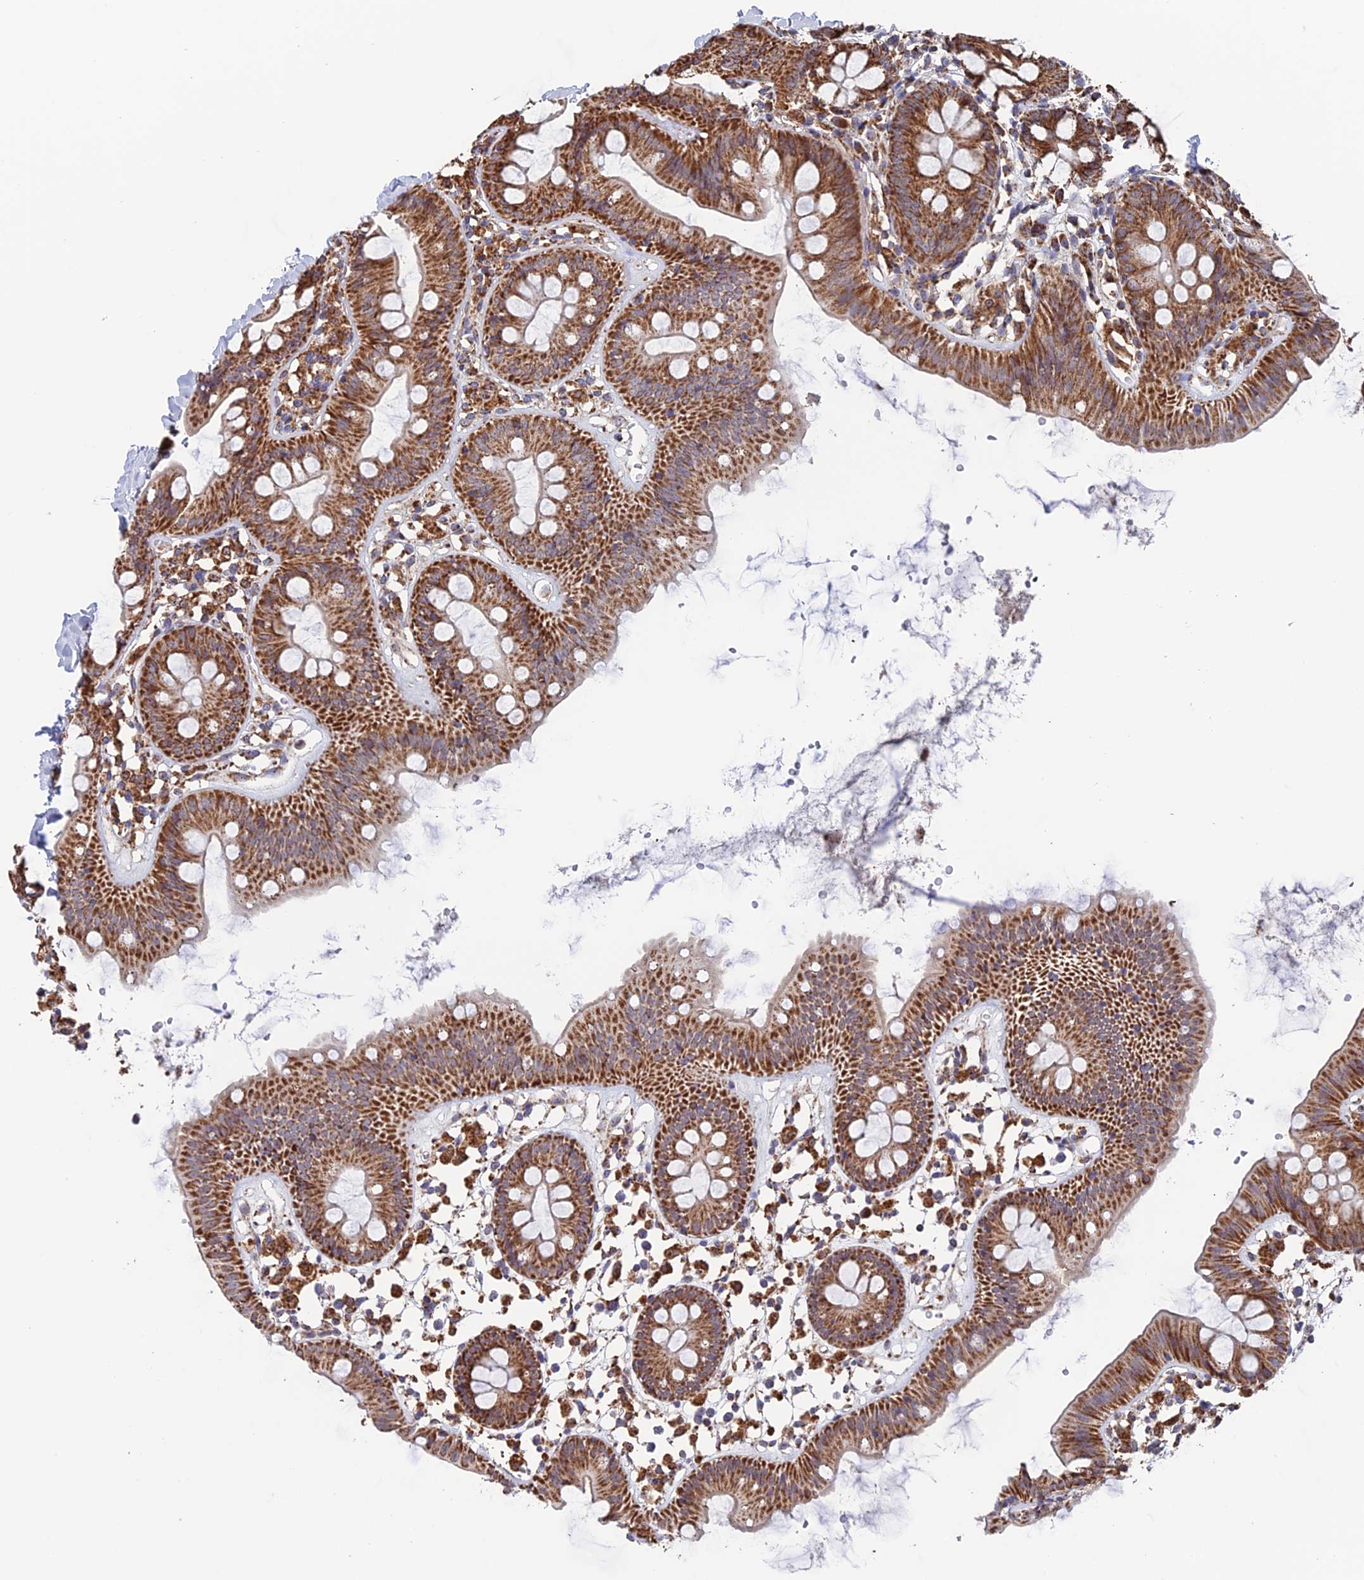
{"staining": {"intensity": "moderate", "quantity": "25%-75%", "location": "cytoplasmic/membranous"}, "tissue": "colon", "cell_type": "Endothelial cells", "image_type": "normal", "snomed": [{"axis": "morphology", "description": "Normal tissue, NOS"}, {"axis": "topography", "description": "Colon"}], "caption": "Protein staining of normal colon exhibits moderate cytoplasmic/membranous positivity in approximately 25%-75% of endothelial cells.", "gene": "DTYMK", "patient": {"sex": "male", "age": 56}}